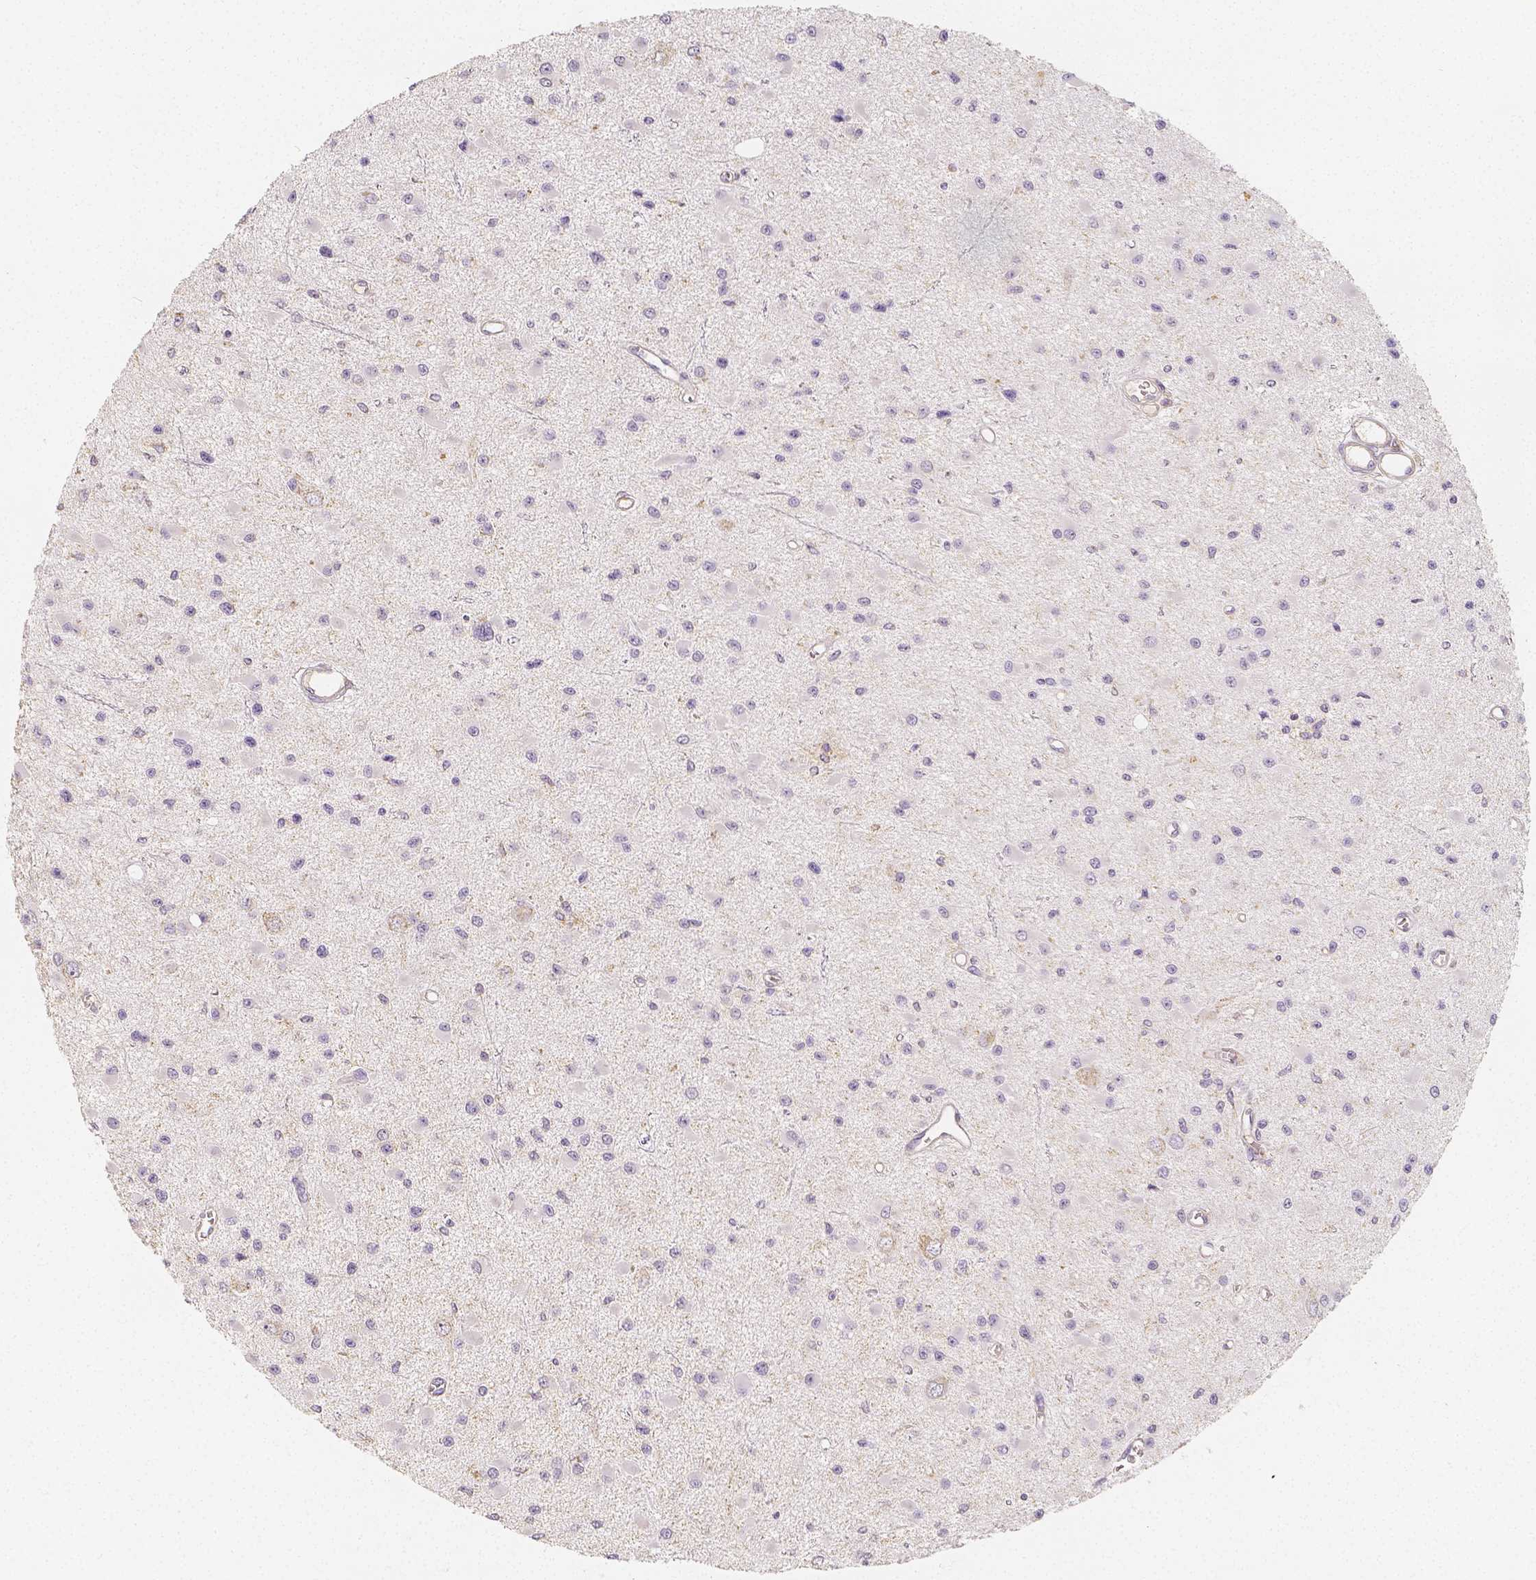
{"staining": {"intensity": "negative", "quantity": "none", "location": "none"}, "tissue": "glioma", "cell_type": "Tumor cells", "image_type": "cancer", "snomed": [{"axis": "morphology", "description": "Glioma, malignant, High grade"}, {"axis": "topography", "description": "Brain"}], "caption": "An immunohistochemistry histopathology image of malignant glioma (high-grade) is shown. There is no staining in tumor cells of malignant glioma (high-grade).", "gene": "PTPRJ", "patient": {"sex": "male", "age": 54}}